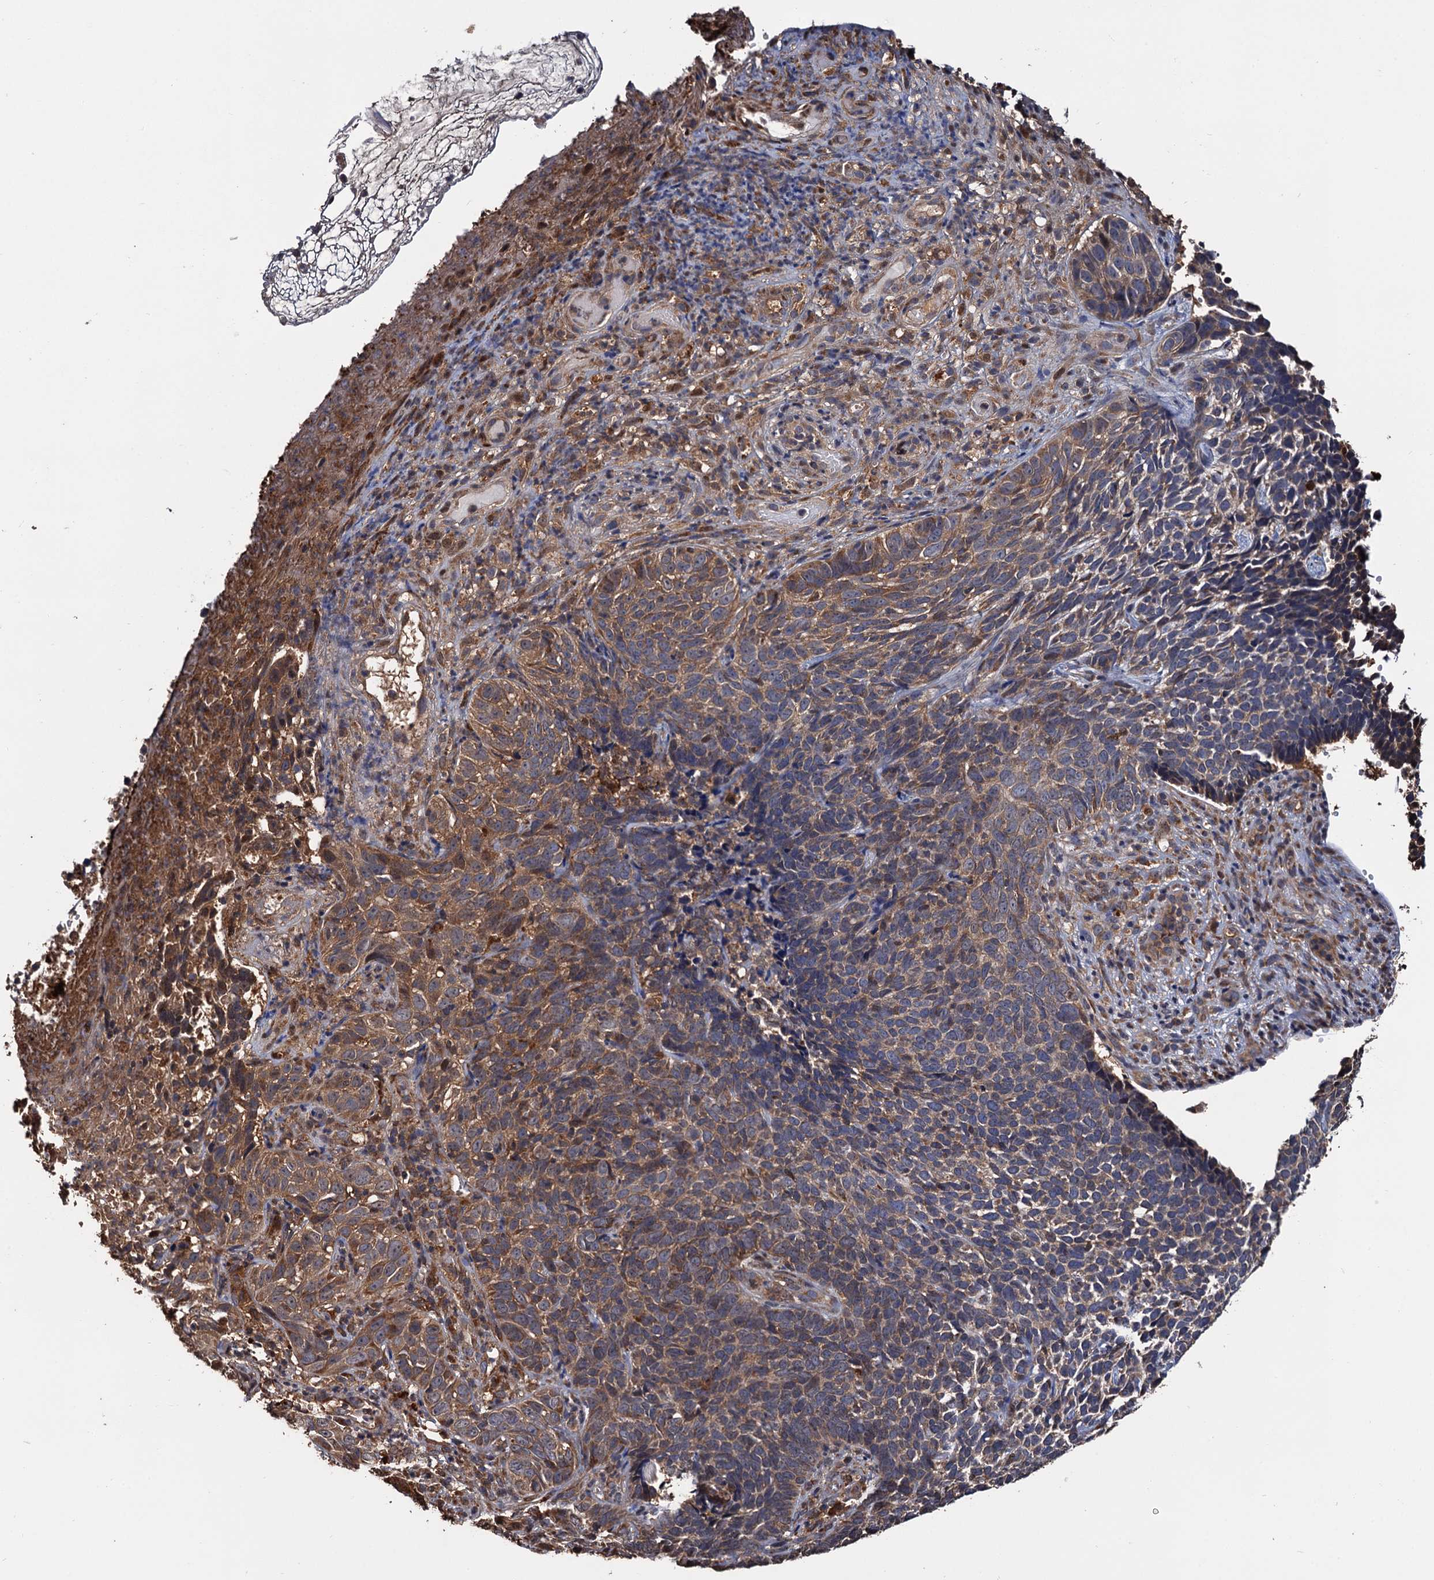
{"staining": {"intensity": "moderate", "quantity": ">75%", "location": "cytoplasmic/membranous"}, "tissue": "skin cancer", "cell_type": "Tumor cells", "image_type": "cancer", "snomed": [{"axis": "morphology", "description": "Basal cell carcinoma"}, {"axis": "topography", "description": "Skin"}], "caption": "DAB (3,3'-diaminobenzidine) immunohistochemical staining of skin cancer (basal cell carcinoma) exhibits moderate cytoplasmic/membranous protein positivity in approximately >75% of tumor cells.", "gene": "RGS11", "patient": {"sex": "female", "age": 84}}